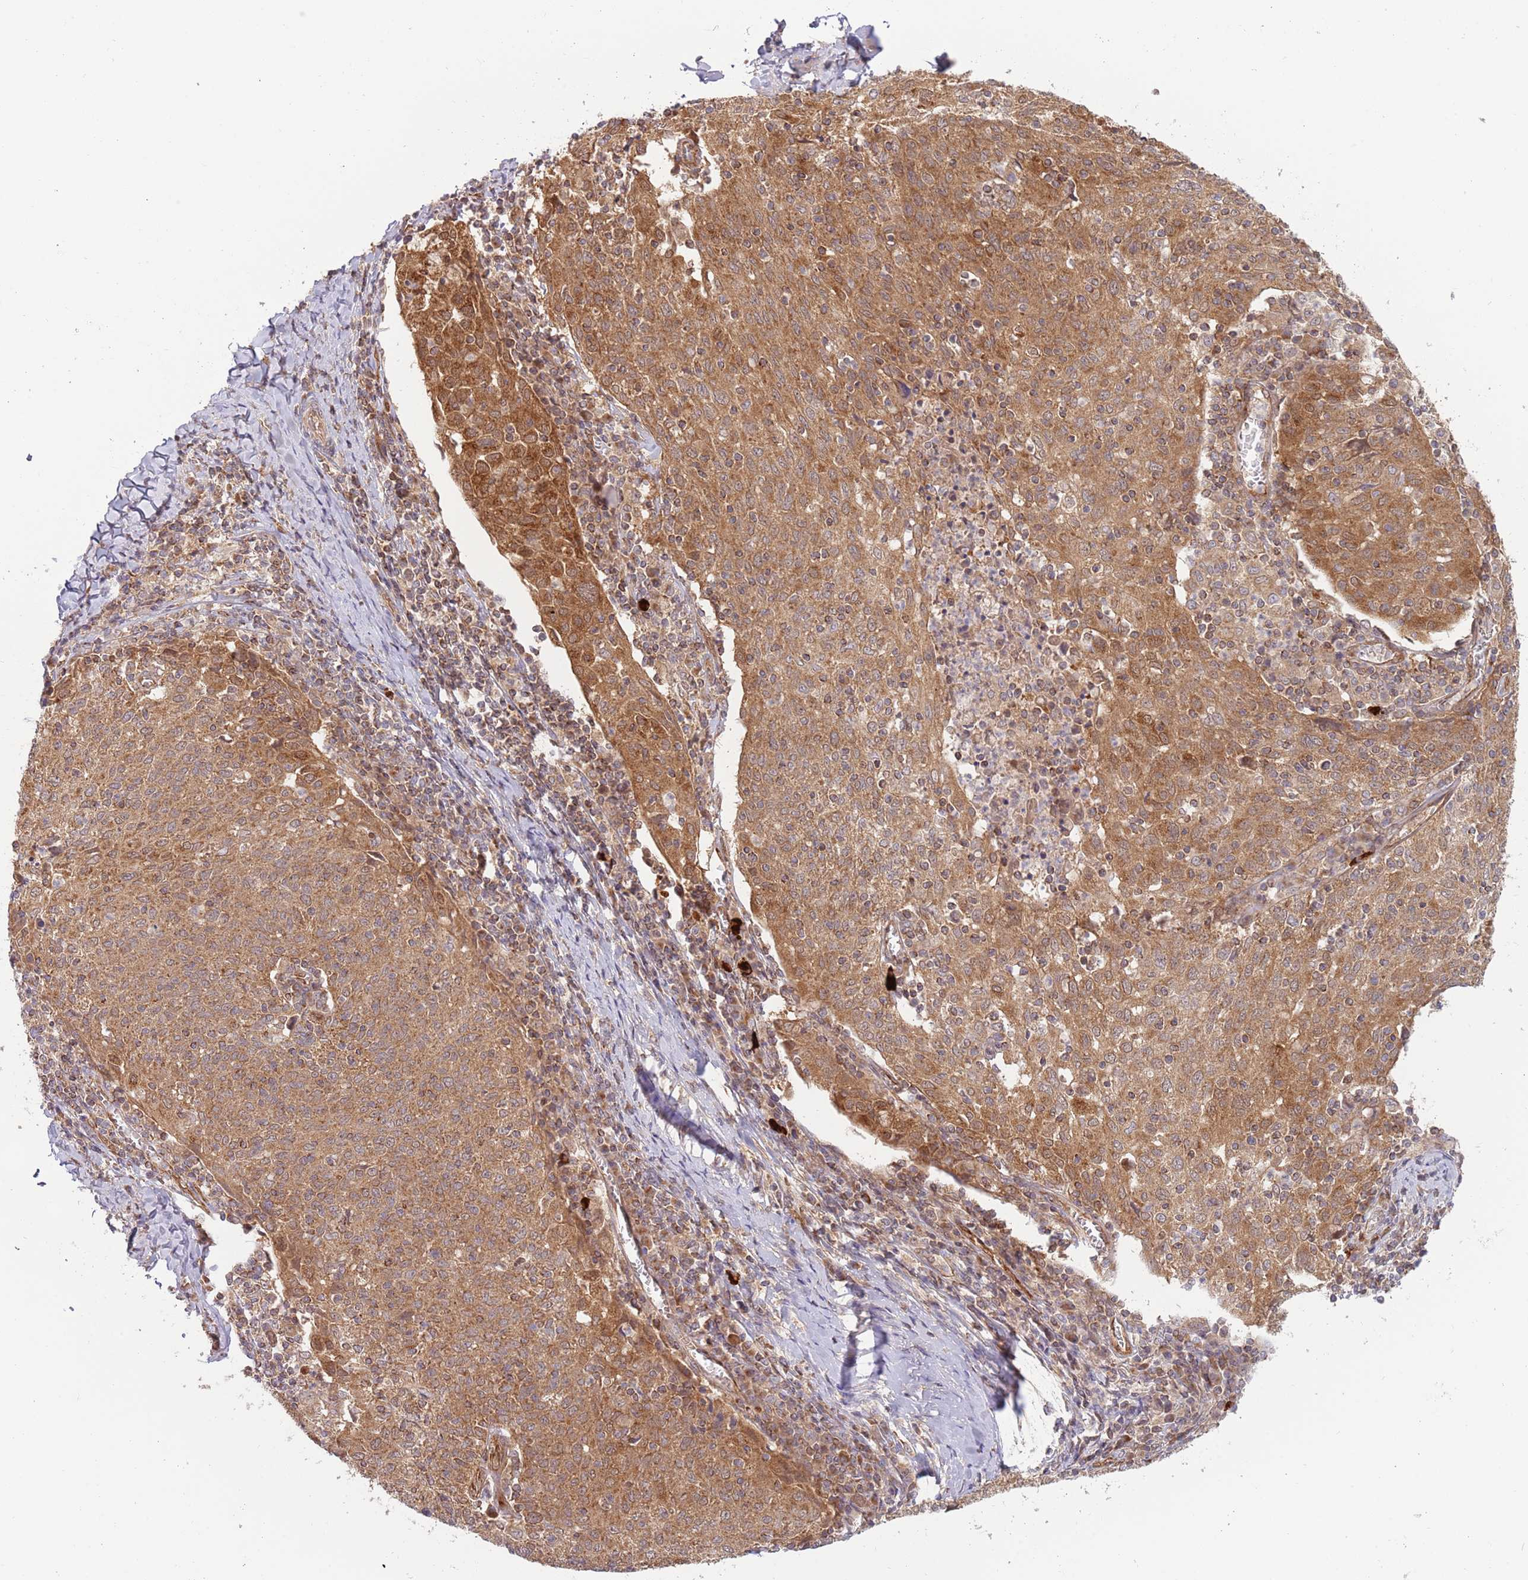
{"staining": {"intensity": "moderate", "quantity": ">75%", "location": "cytoplasmic/membranous"}, "tissue": "cervical cancer", "cell_type": "Tumor cells", "image_type": "cancer", "snomed": [{"axis": "morphology", "description": "Squamous cell carcinoma, NOS"}, {"axis": "topography", "description": "Cervix"}], "caption": "Immunohistochemistry of cervical cancer (squamous cell carcinoma) reveals medium levels of moderate cytoplasmic/membranous expression in about >75% of tumor cells.", "gene": "GUK1", "patient": {"sex": "female", "age": 52}}